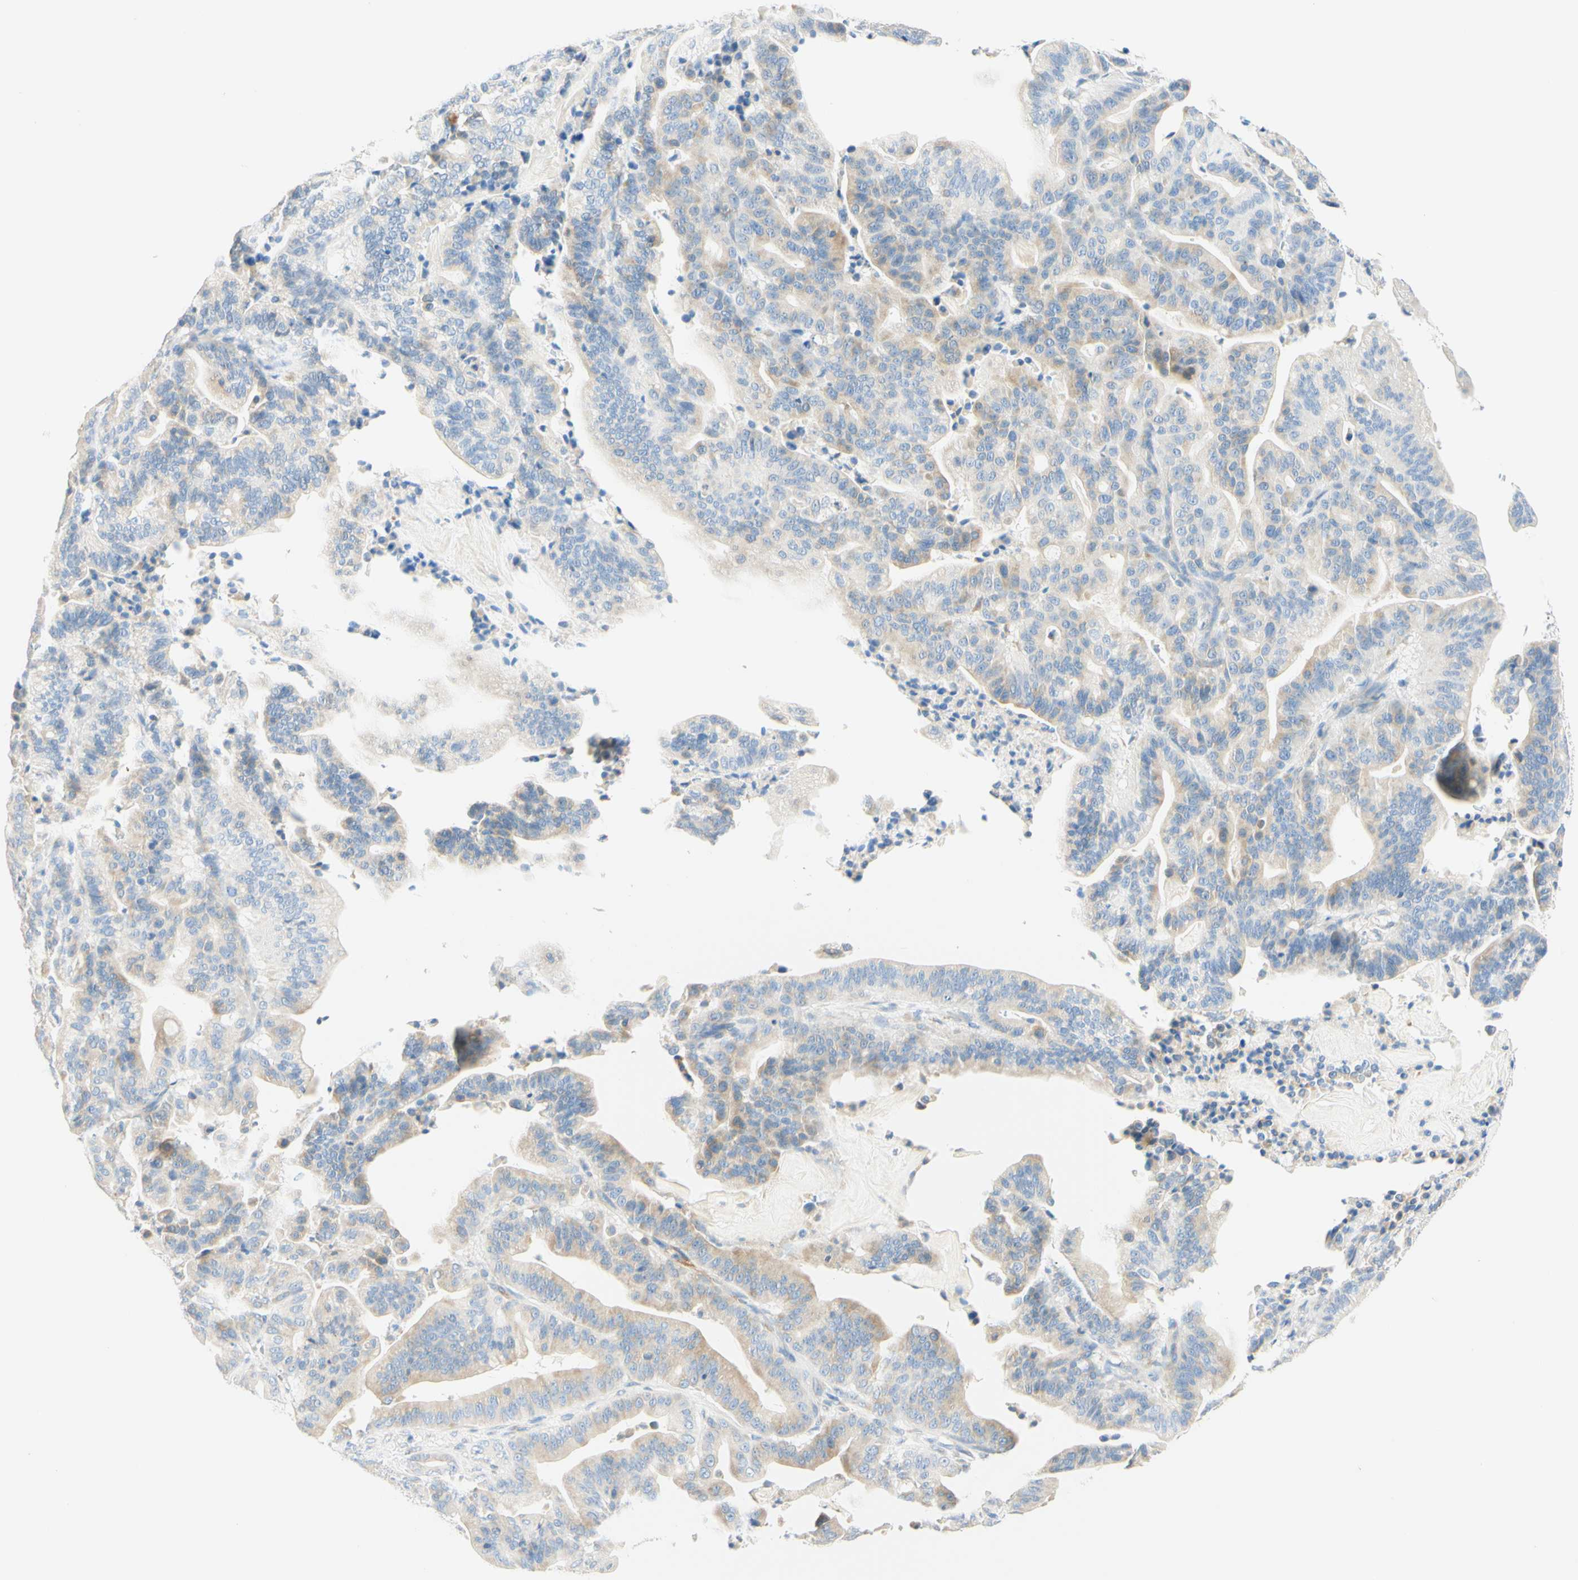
{"staining": {"intensity": "weak", "quantity": "25%-75%", "location": "cytoplasmic/membranous"}, "tissue": "pancreatic cancer", "cell_type": "Tumor cells", "image_type": "cancer", "snomed": [{"axis": "morphology", "description": "Adenocarcinoma, NOS"}, {"axis": "topography", "description": "Pancreas"}], "caption": "A low amount of weak cytoplasmic/membranous expression is identified in about 25%-75% of tumor cells in pancreatic adenocarcinoma tissue. (DAB (3,3'-diaminobenzidine) IHC, brown staining for protein, blue staining for nuclei).", "gene": "LAT", "patient": {"sex": "male", "age": 63}}